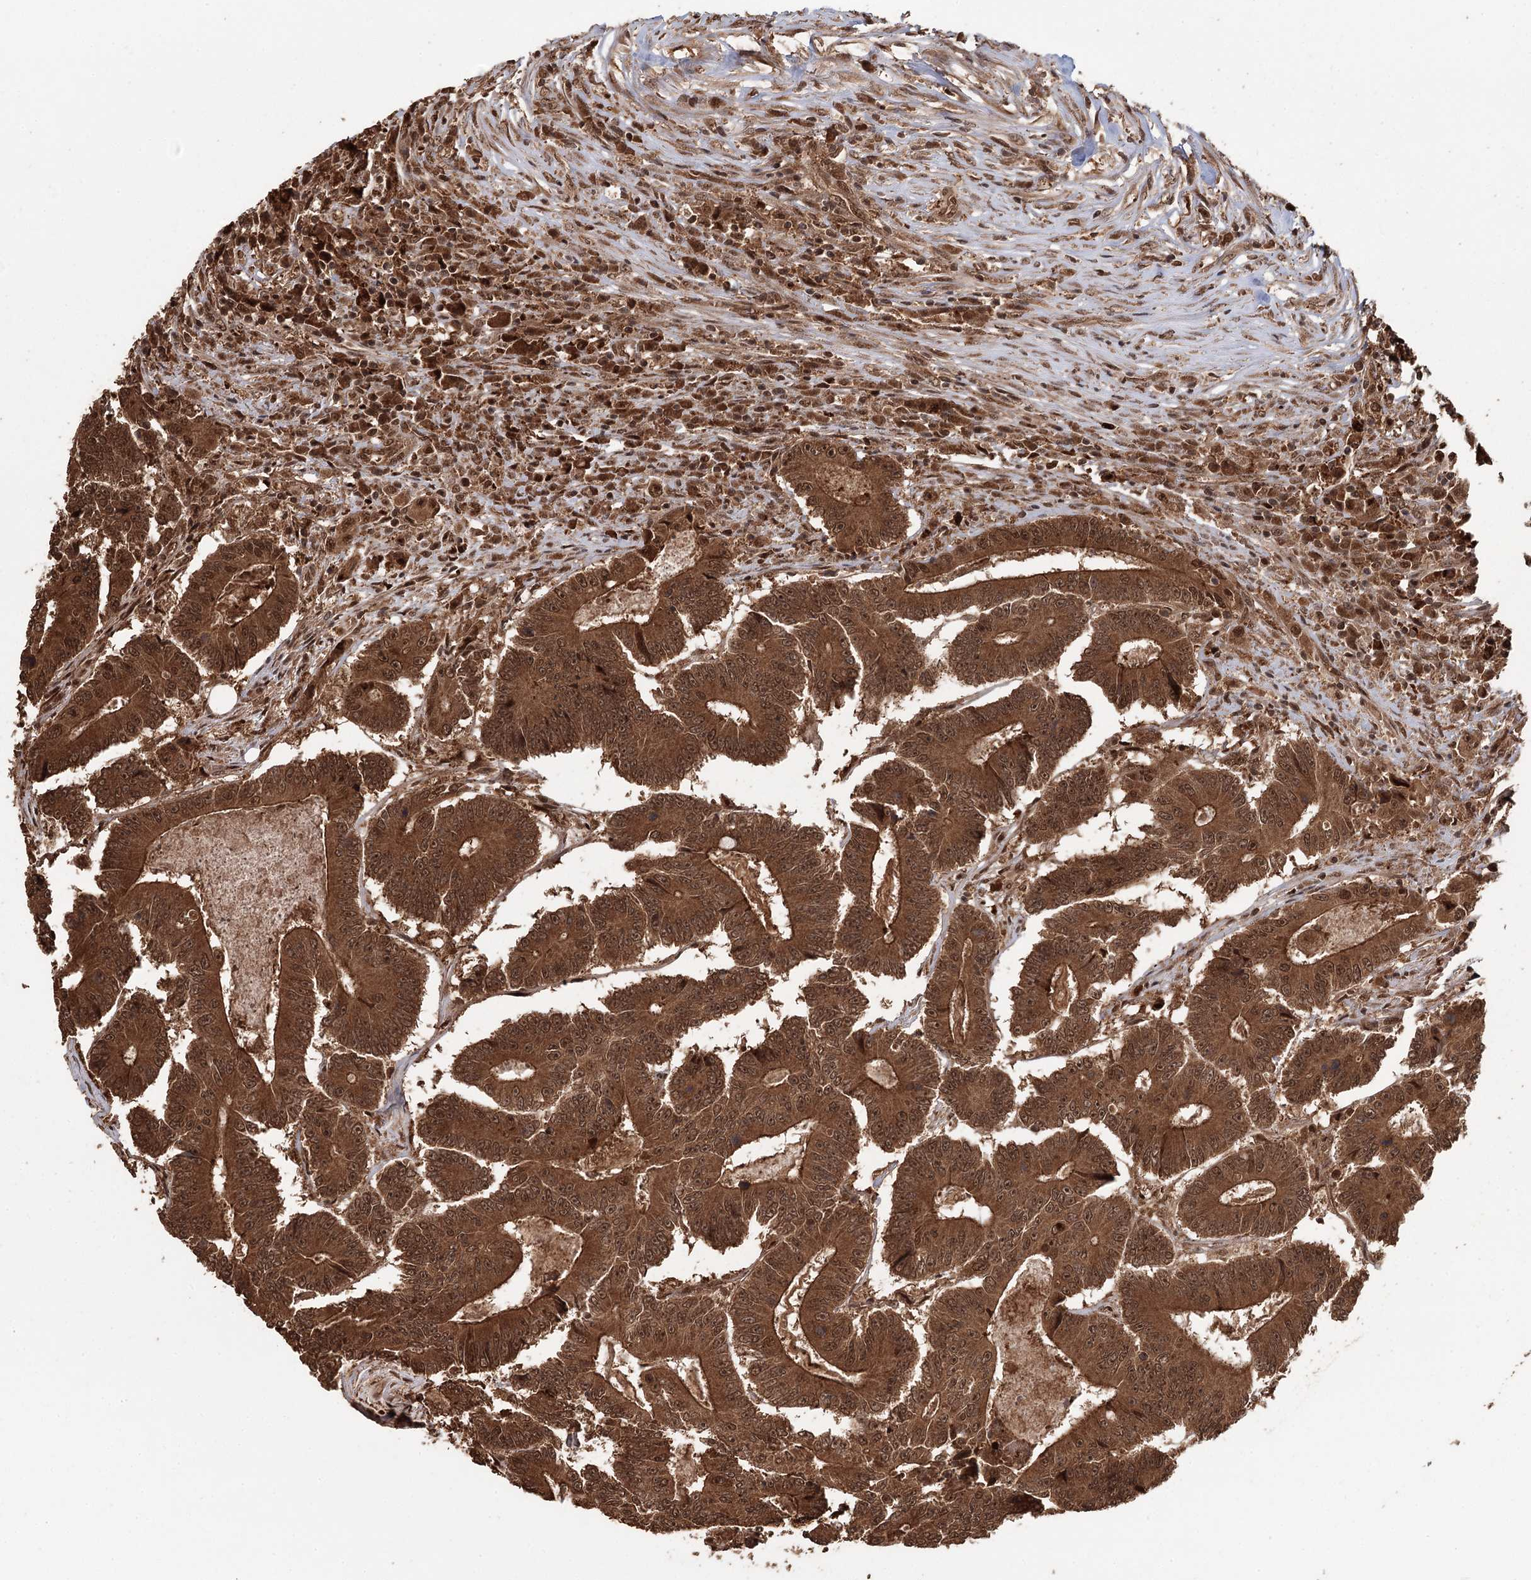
{"staining": {"intensity": "strong", "quantity": ">75%", "location": "cytoplasmic/membranous,nuclear"}, "tissue": "colorectal cancer", "cell_type": "Tumor cells", "image_type": "cancer", "snomed": [{"axis": "morphology", "description": "Adenocarcinoma, NOS"}, {"axis": "topography", "description": "Colon"}], "caption": "Protein staining demonstrates strong cytoplasmic/membranous and nuclear expression in about >75% of tumor cells in colorectal cancer.", "gene": "N6AMT1", "patient": {"sex": "male", "age": 83}}